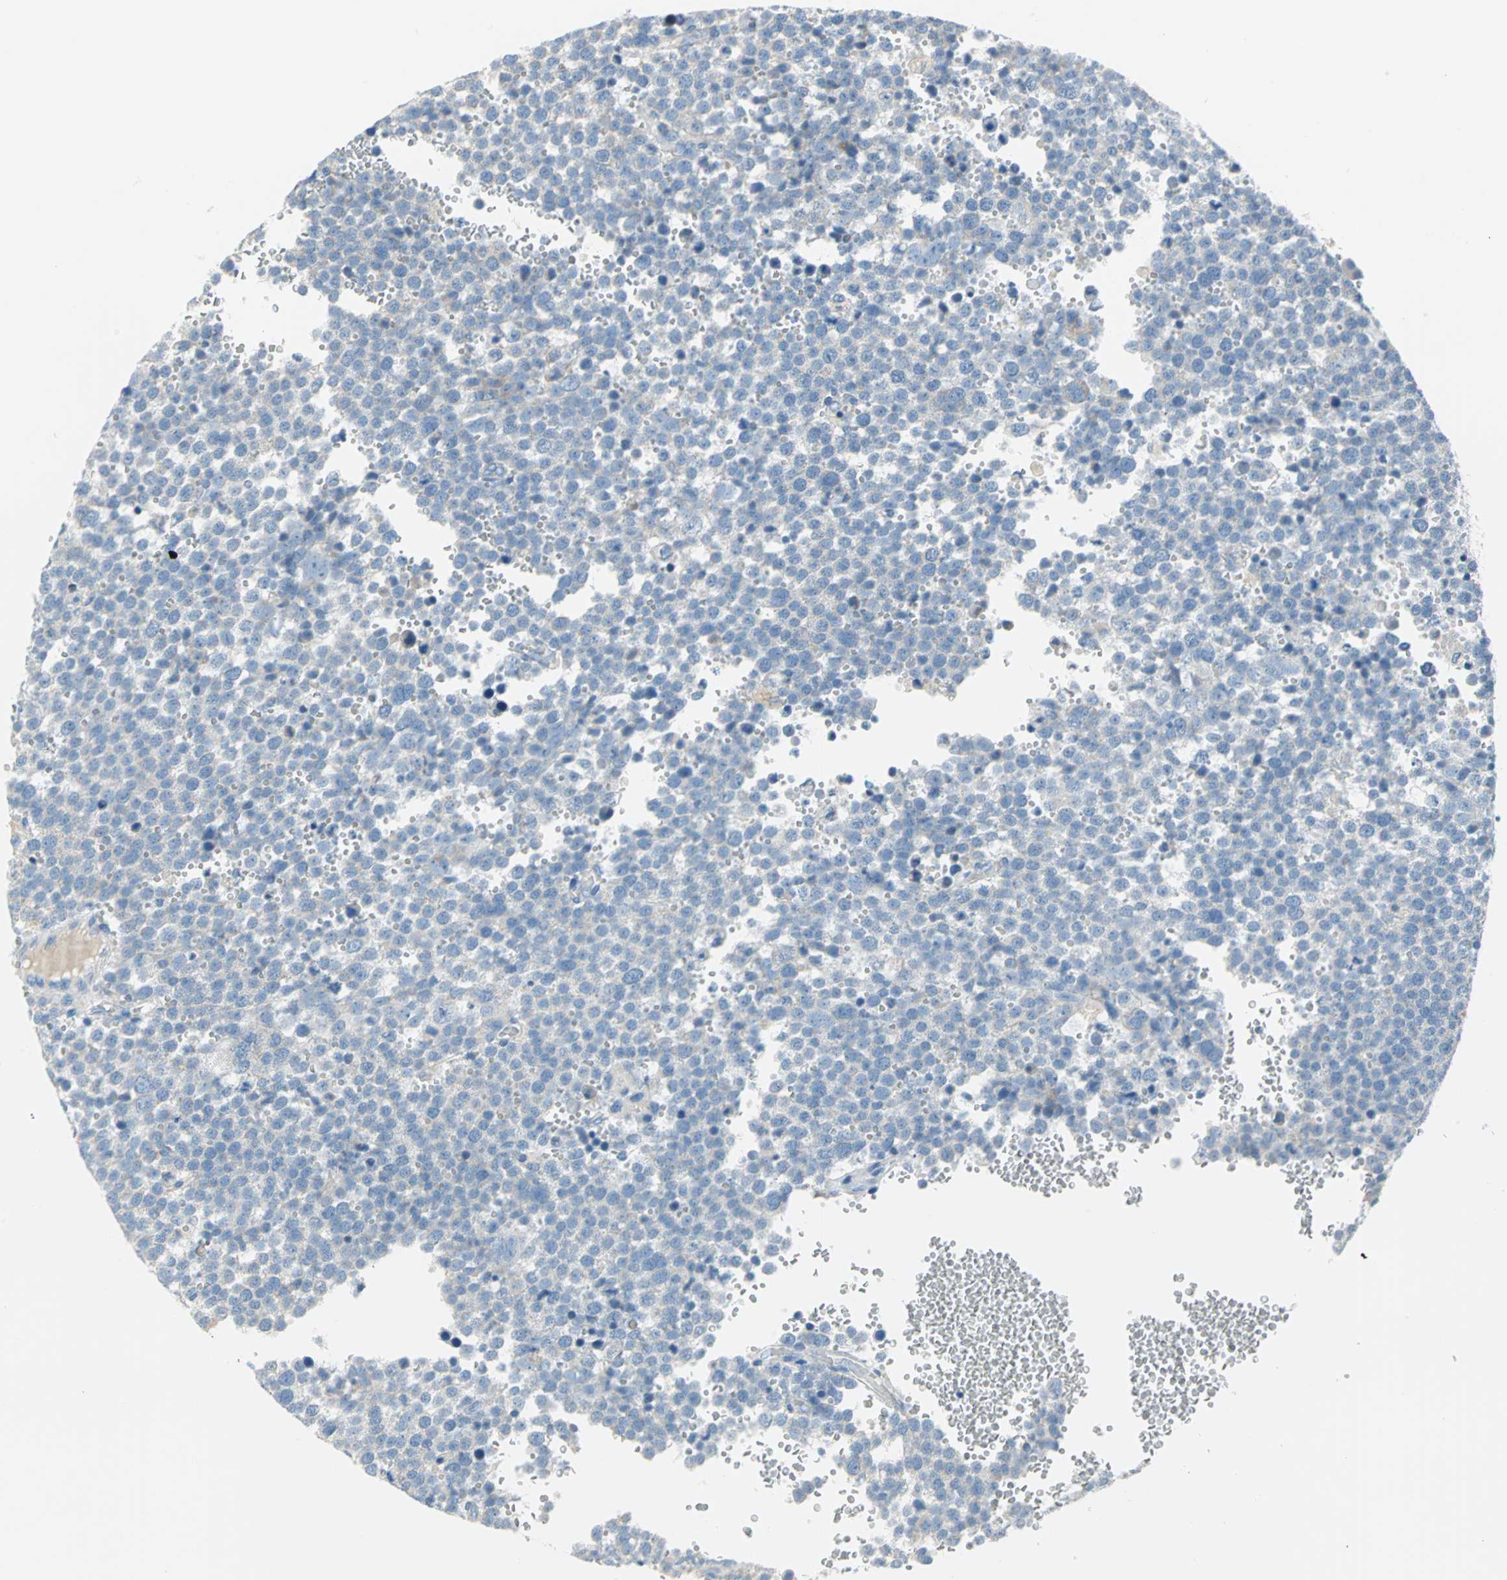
{"staining": {"intensity": "negative", "quantity": "none", "location": "none"}, "tissue": "testis cancer", "cell_type": "Tumor cells", "image_type": "cancer", "snomed": [{"axis": "morphology", "description": "Seminoma, NOS"}, {"axis": "topography", "description": "Testis"}], "caption": "This is an immunohistochemistry (IHC) photomicrograph of testis cancer. There is no positivity in tumor cells.", "gene": "ALOX15", "patient": {"sex": "male", "age": 71}}